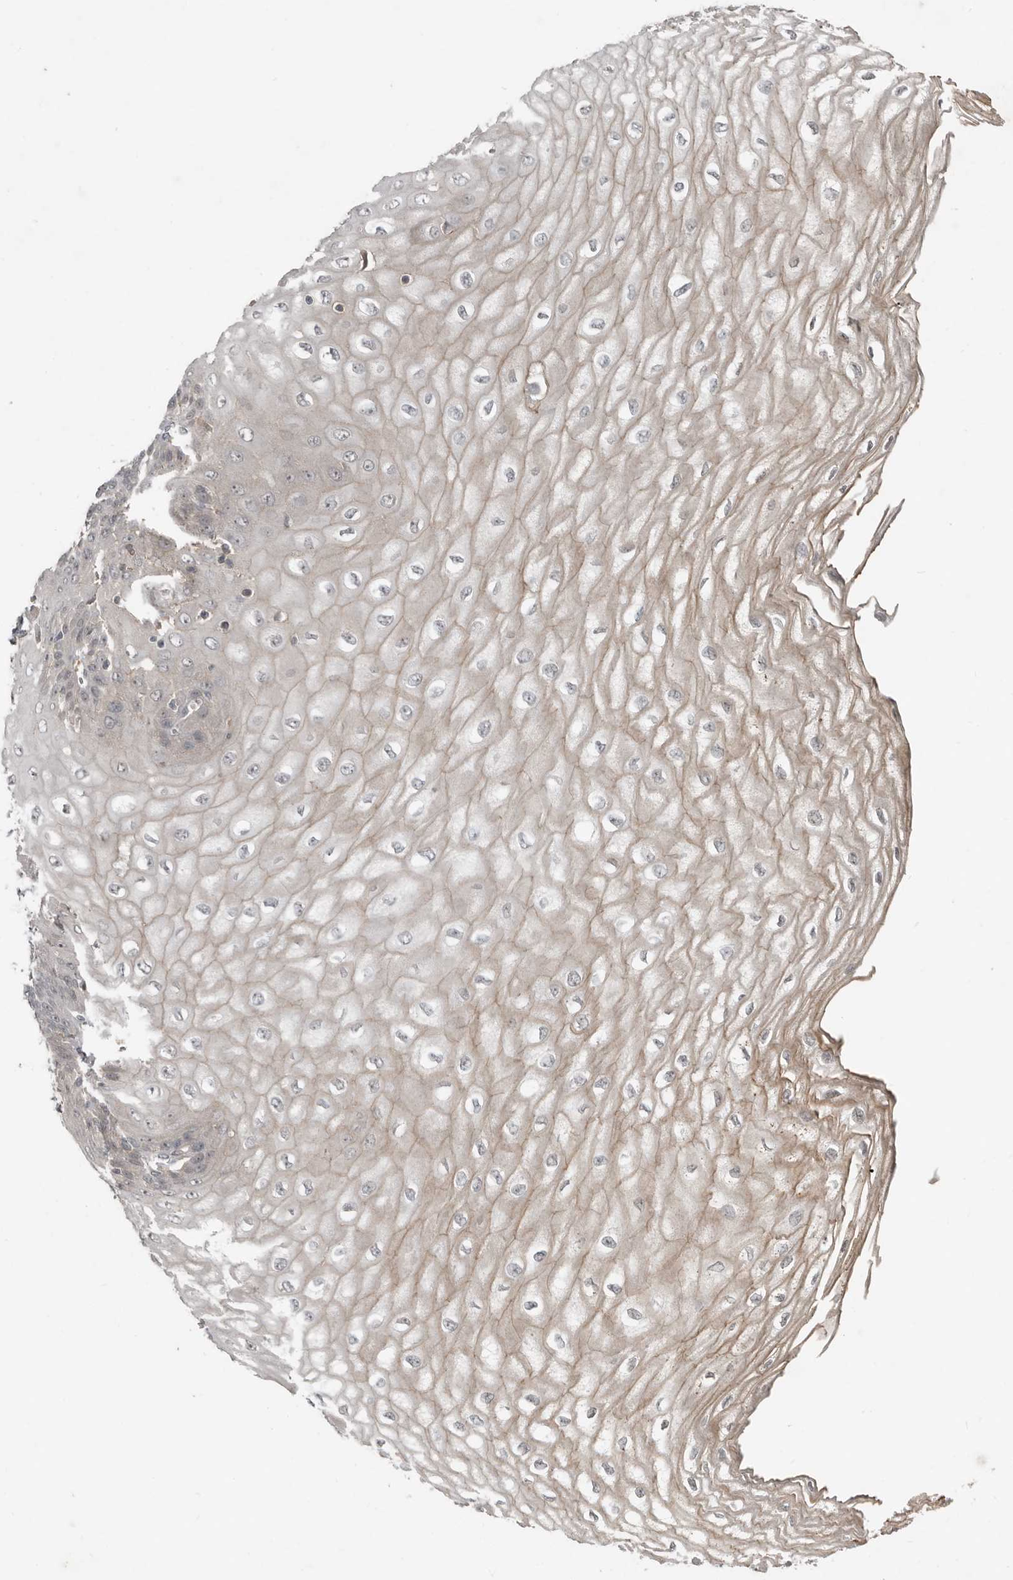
{"staining": {"intensity": "moderate", "quantity": "<25%", "location": "cytoplasmic/membranous"}, "tissue": "esophagus", "cell_type": "Squamous epithelial cells", "image_type": "normal", "snomed": [{"axis": "morphology", "description": "Normal tissue, NOS"}, {"axis": "topography", "description": "Esophagus"}], "caption": "High-magnification brightfield microscopy of unremarkable esophagus stained with DAB (3,3'-diaminobenzidine) (brown) and counterstained with hematoxylin (blue). squamous epithelial cells exhibit moderate cytoplasmic/membranous expression is present in approximately<25% of cells. (DAB (3,3'-diaminobenzidine) = brown stain, brightfield microscopy at high magnification).", "gene": "TEAD3", "patient": {"sex": "male", "age": 60}}